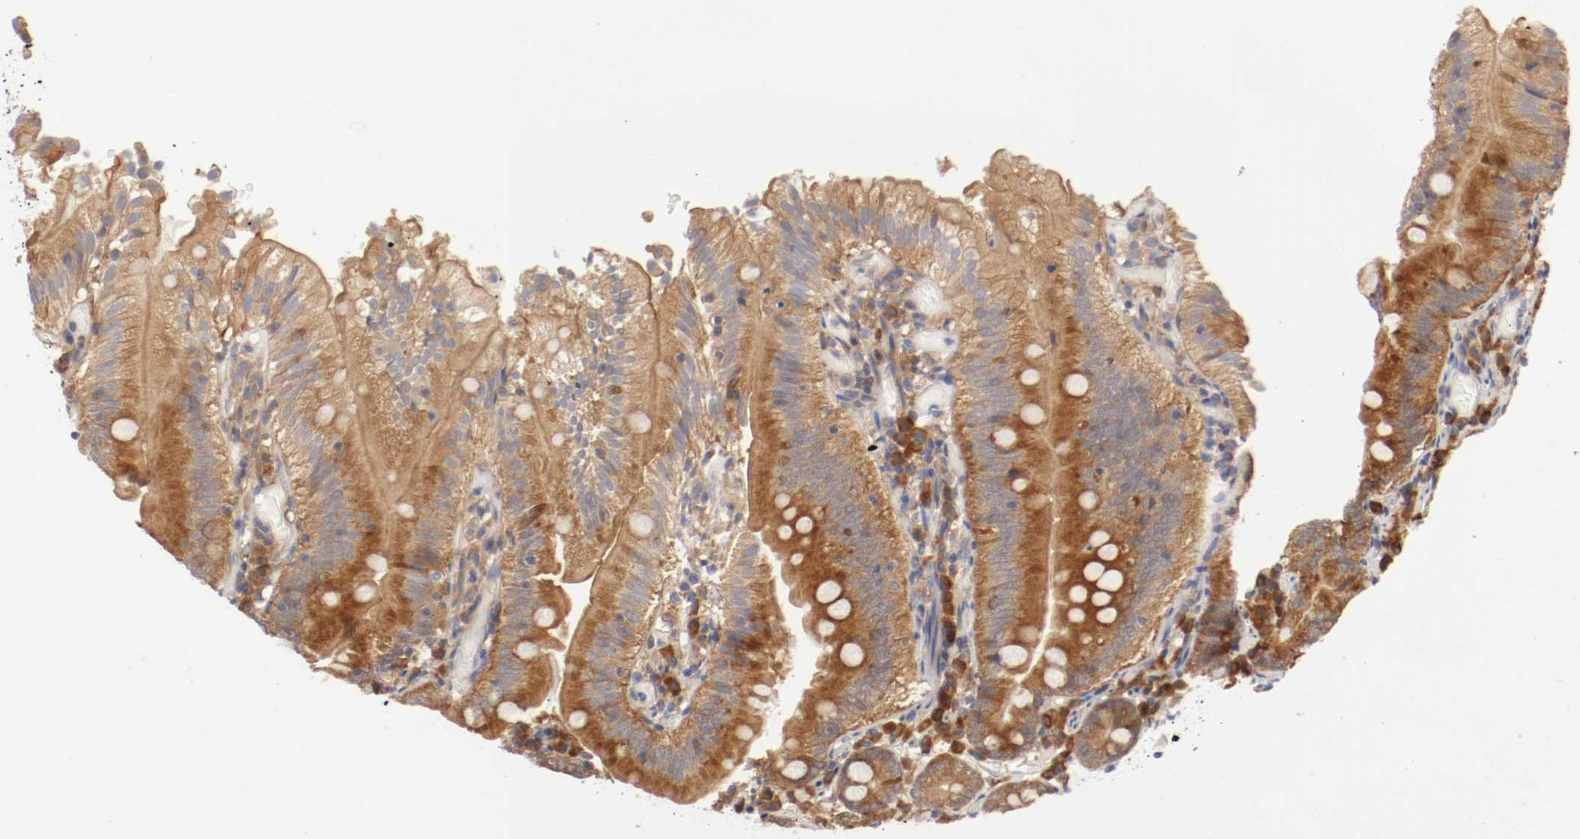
{"staining": {"intensity": "moderate", "quantity": ">75%", "location": "cytoplasmic/membranous"}, "tissue": "small intestine", "cell_type": "Glandular cells", "image_type": "normal", "snomed": [{"axis": "morphology", "description": "Normal tissue, NOS"}, {"axis": "topography", "description": "Small intestine"}], "caption": "Glandular cells display medium levels of moderate cytoplasmic/membranous expression in approximately >75% of cells in normal small intestine.", "gene": "FKBP3", "patient": {"sex": "male", "age": 71}}